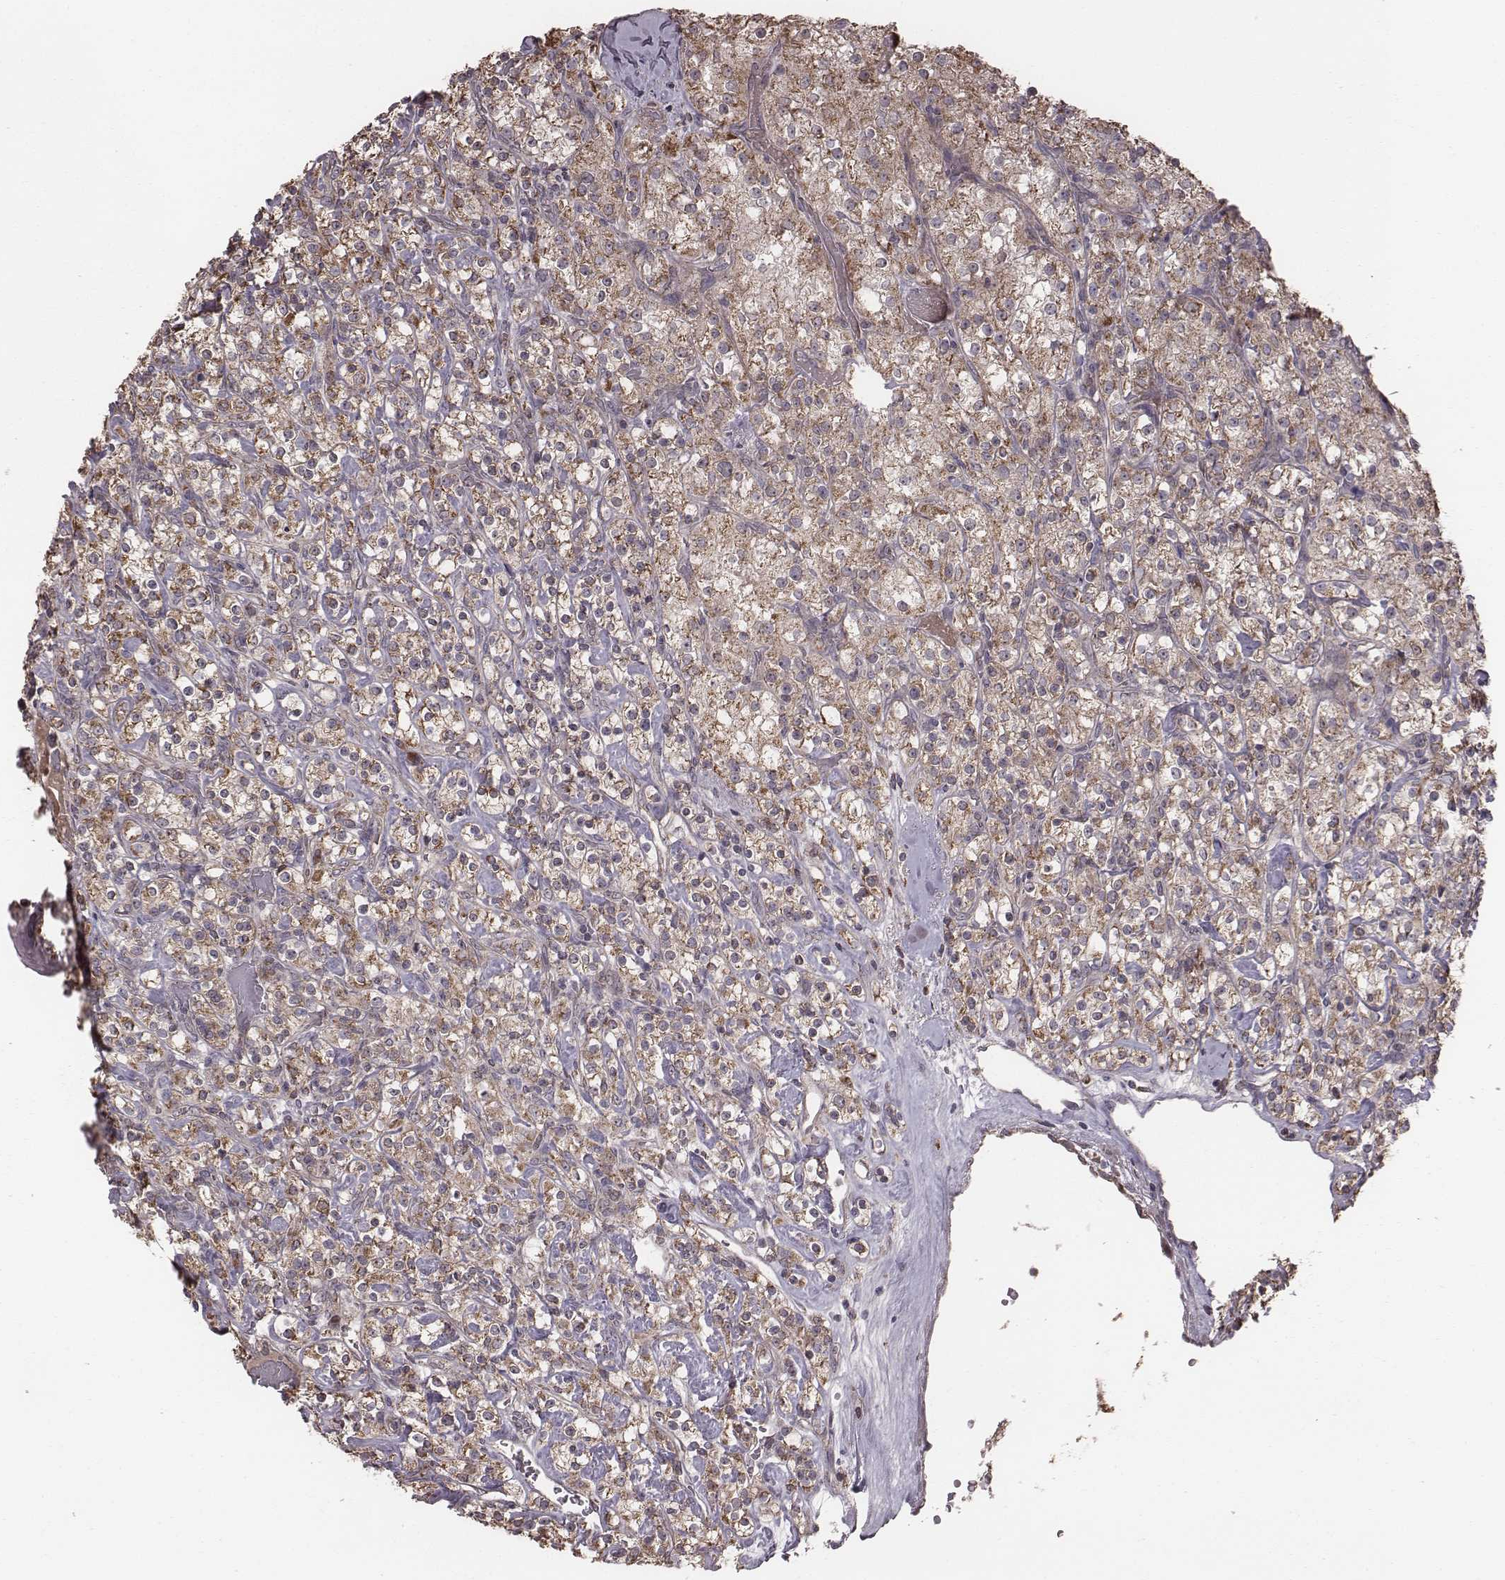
{"staining": {"intensity": "moderate", "quantity": ">75%", "location": "cytoplasmic/membranous"}, "tissue": "renal cancer", "cell_type": "Tumor cells", "image_type": "cancer", "snomed": [{"axis": "morphology", "description": "Adenocarcinoma, NOS"}, {"axis": "topography", "description": "Kidney"}], "caption": "An image of human adenocarcinoma (renal) stained for a protein shows moderate cytoplasmic/membranous brown staining in tumor cells.", "gene": "PDCD2L", "patient": {"sex": "male", "age": 77}}